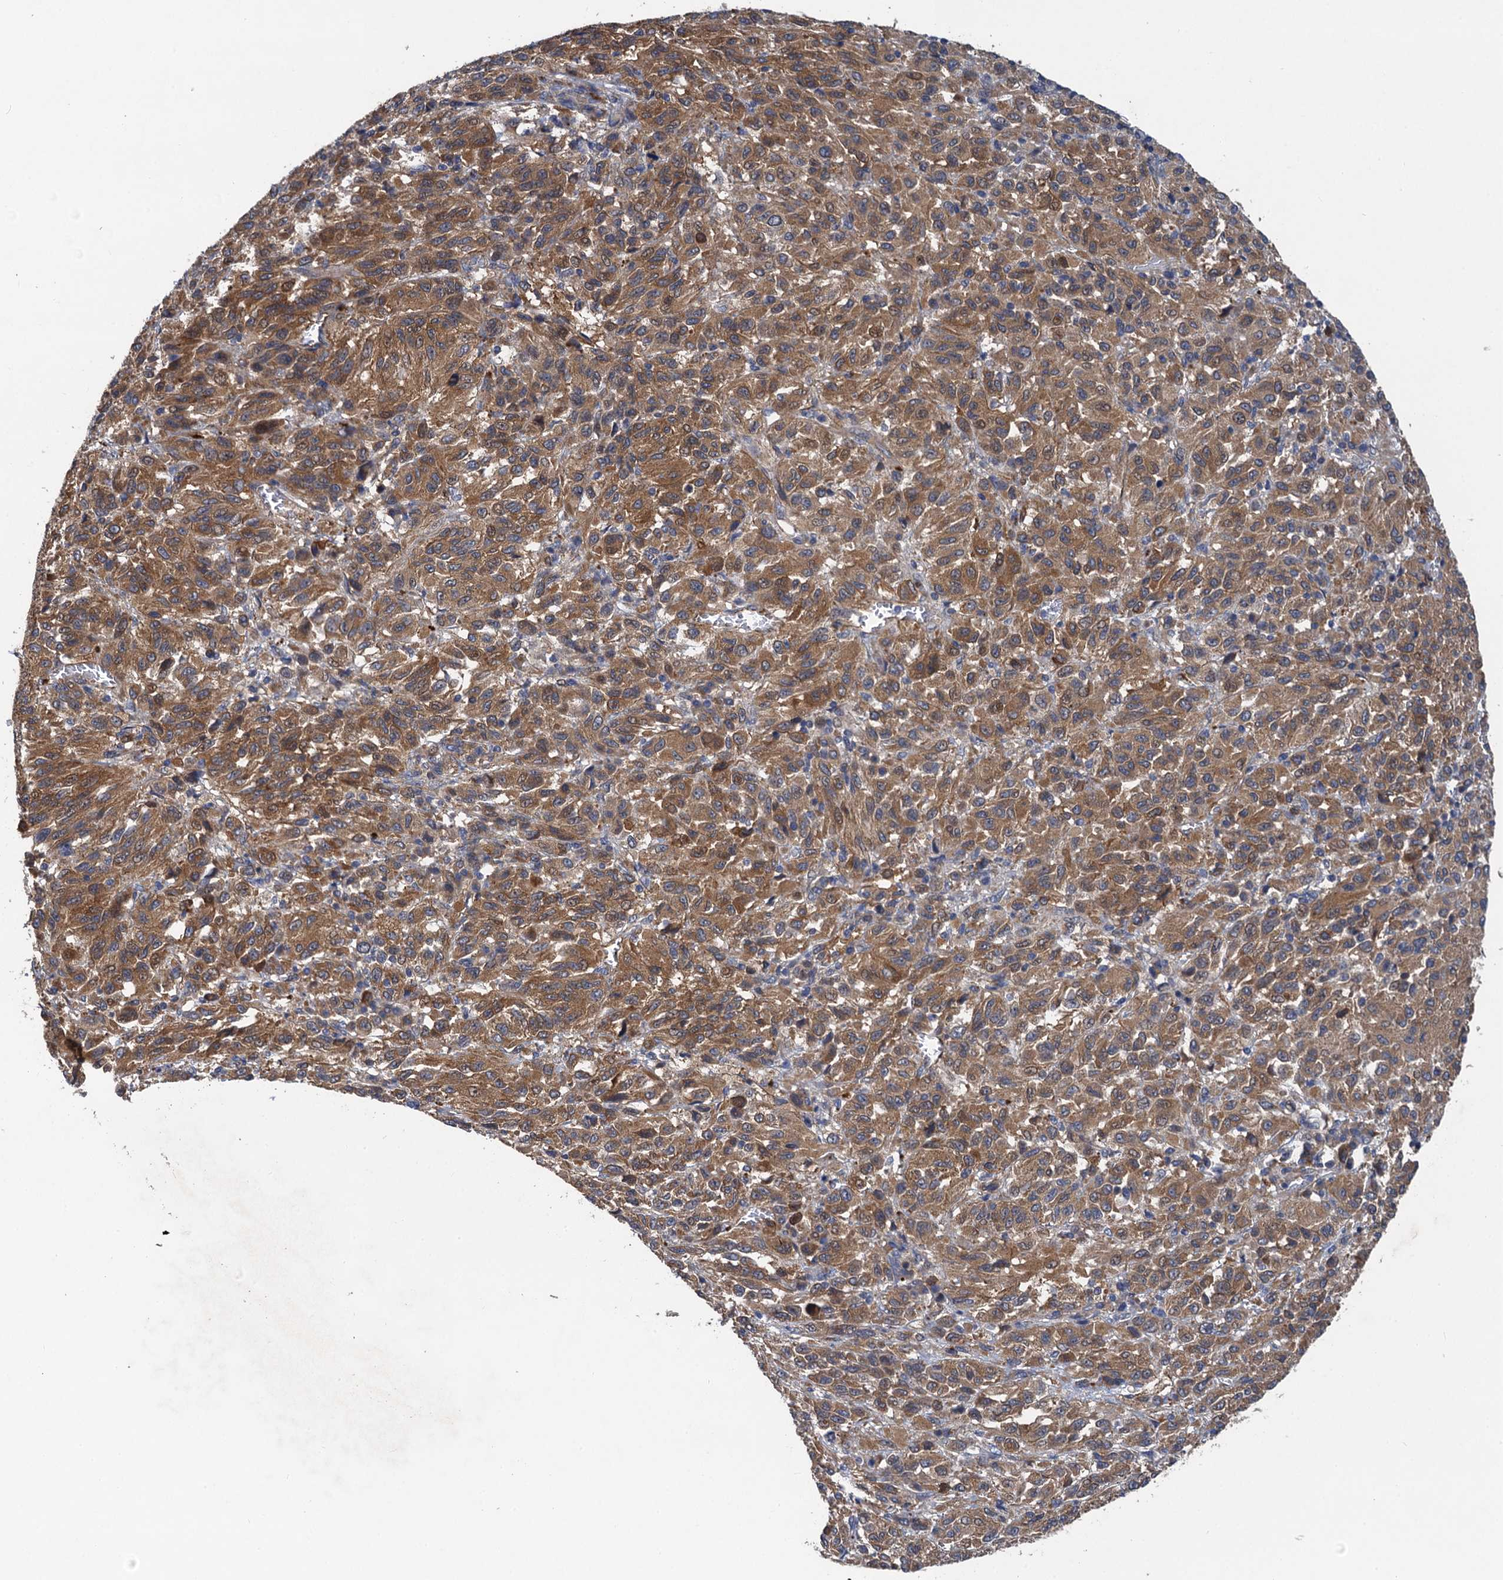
{"staining": {"intensity": "moderate", "quantity": ">75%", "location": "cytoplasmic/membranous"}, "tissue": "melanoma", "cell_type": "Tumor cells", "image_type": "cancer", "snomed": [{"axis": "morphology", "description": "Malignant melanoma, Metastatic site"}, {"axis": "topography", "description": "Lung"}], "caption": "A brown stain labels moderate cytoplasmic/membranous positivity of a protein in melanoma tumor cells.", "gene": "PJA2", "patient": {"sex": "male", "age": 64}}